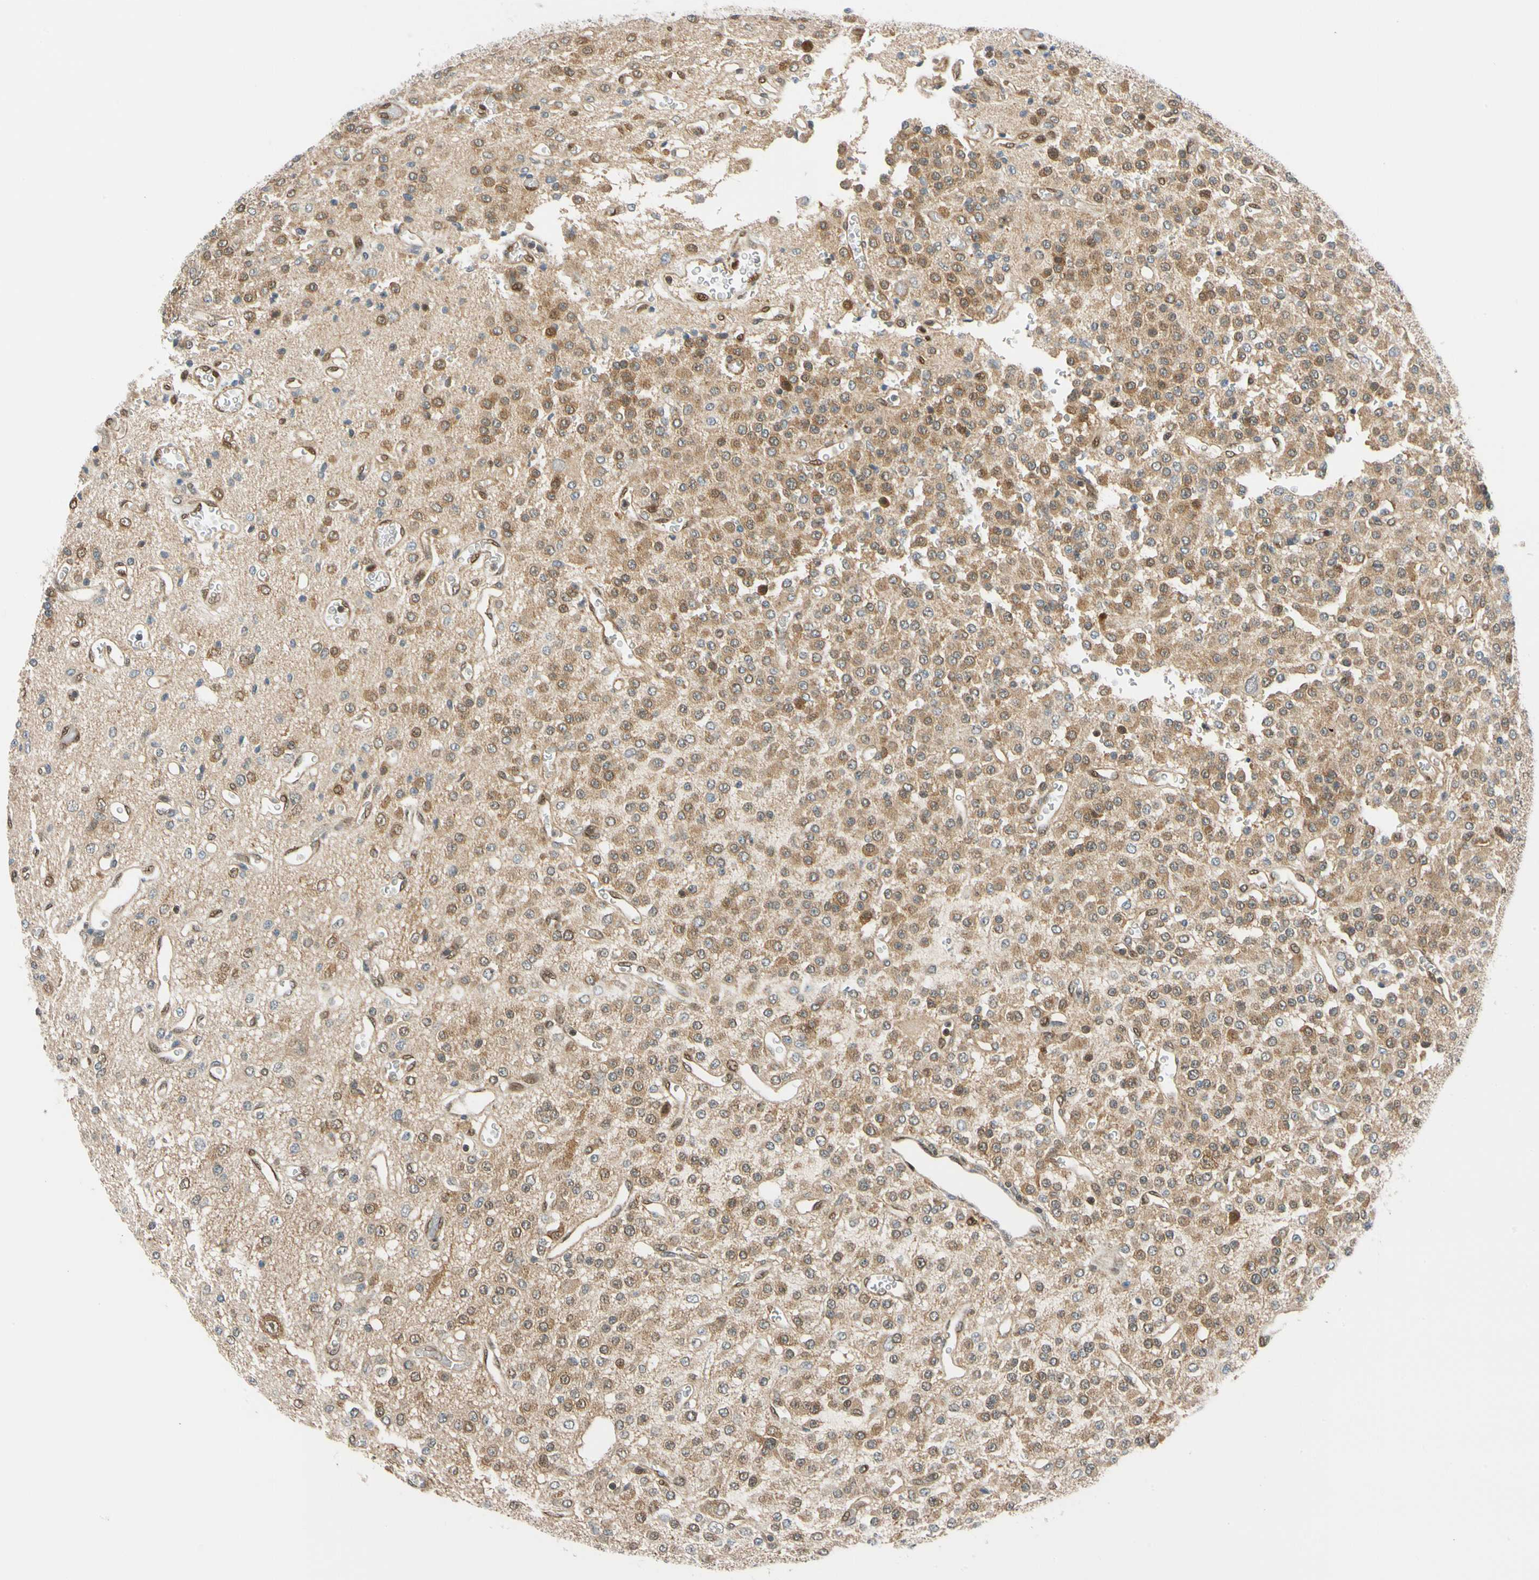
{"staining": {"intensity": "moderate", "quantity": ">75%", "location": "cytoplasmic/membranous"}, "tissue": "glioma", "cell_type": "Tumor cells", "image_type": "cancer", "snomed": [{"axis": "morphology", "description": "Glioma, malignant, Low grade"}, {"axis": "topography", "description": "Brain"}], "caption": "Moderate cytoplasmic/membranous positivity is appreciated in approximately >75% of tumor cells in malignant low-grade glioma.", "gene": "MAPK9", "patient": {"sex": "male", "age": 38}}